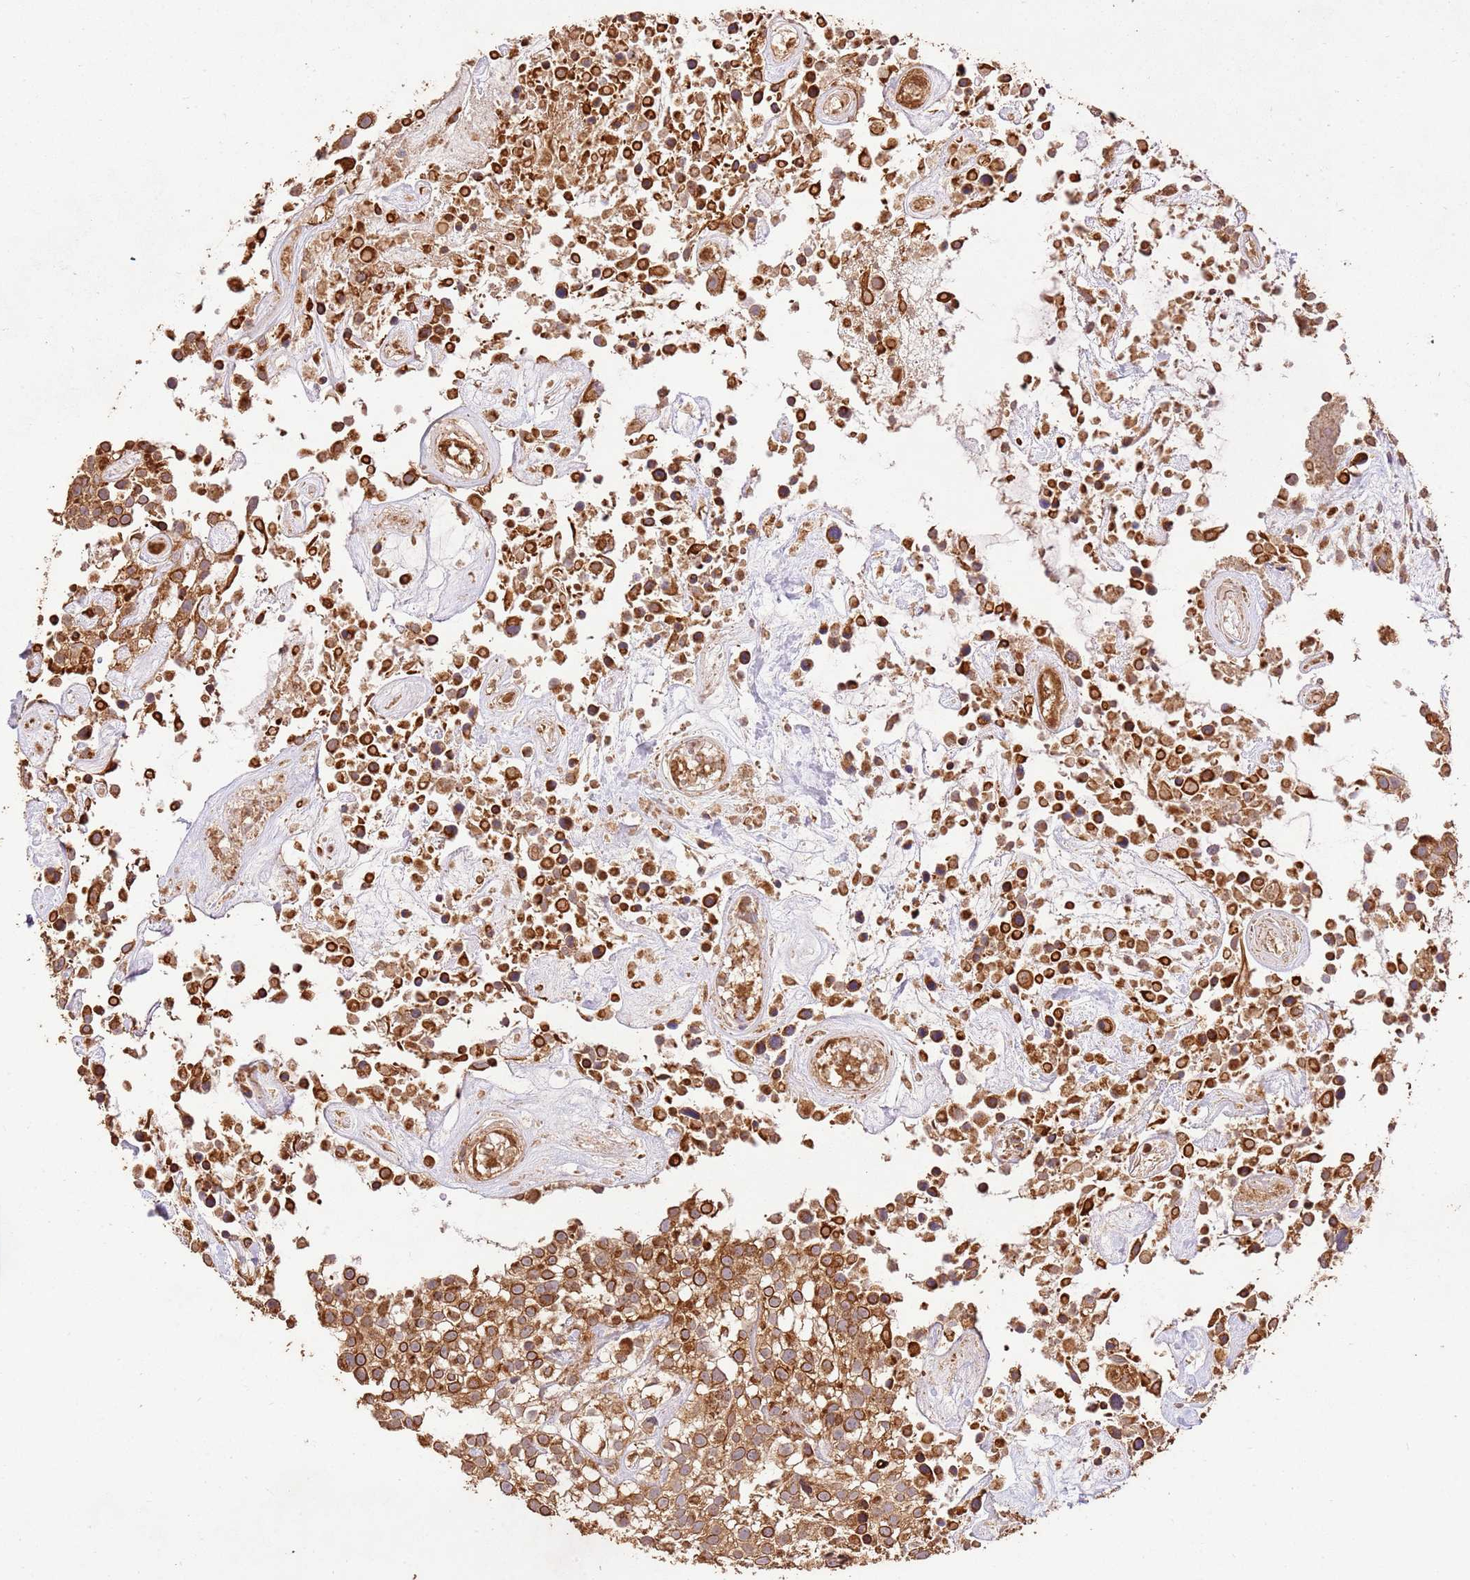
{"staining": {"intensity": "strong", "quantity": ">75%", "location": "cytoplasmic/membranous"}, "tissue": "urothelial cancer", "cell_type": "Tumor cells", "image_type": "cancer", "snomed": [{"axis": "morphology", "description": "Urothelial carcinoma, High grade"}, {"axis": "topography", "description": "Urinary bladder"}], "caption": "An image showing strong cytoplasmic/membranous staining in approximately >75% of tumor cells in urothelial cancer, as visualized by brown immunohistochemical staining.", "gene": "LRRC28", "patient": {"sex": "male", "age": 56}}